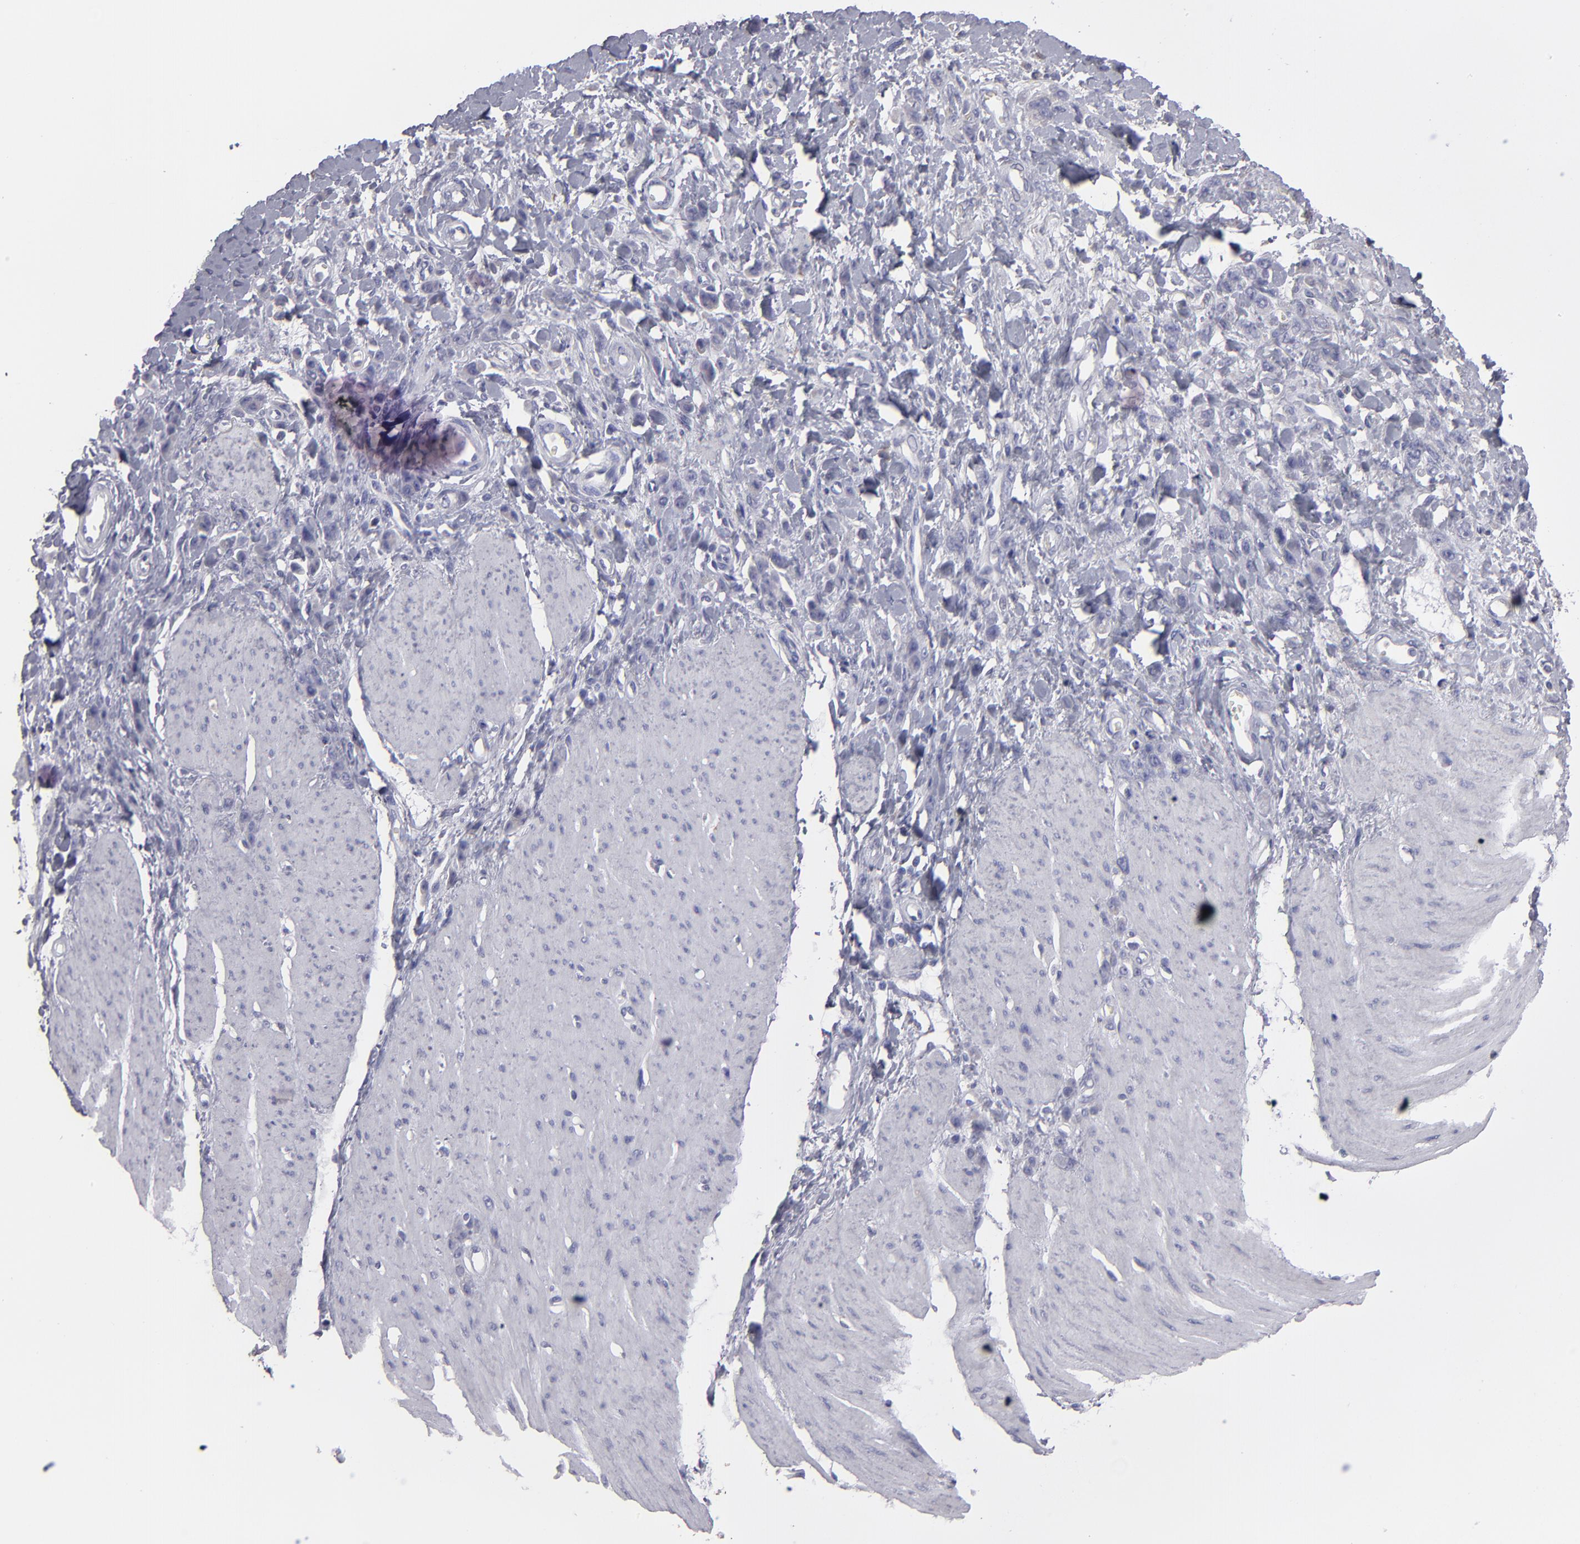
{"staining": {"intensity": "negative", "quantity": "none", "location": "none"}, "tissue": "stomach cancer", "cell_type": "Tumor cells", "image_type": "cancer", "snomed": [{"axis": "morphology", "description": "Normal tissue, NOS"}, {"axis": "morphology", "description": "Adenocarcinoma, NOS"}, {"axis": "topography", "description": "Stomach"}], "caption": "Stomach cancer (adenocarcinoma) was stained to show a protein in brown. There is no significant expression in tumor cells. Brightfield microscopy of IHC stained with DAB (brown) and hematoxylin (blue), captured at high magnification.", "gene": "CALR", "patient": {"sex": "male", "age": 82}}